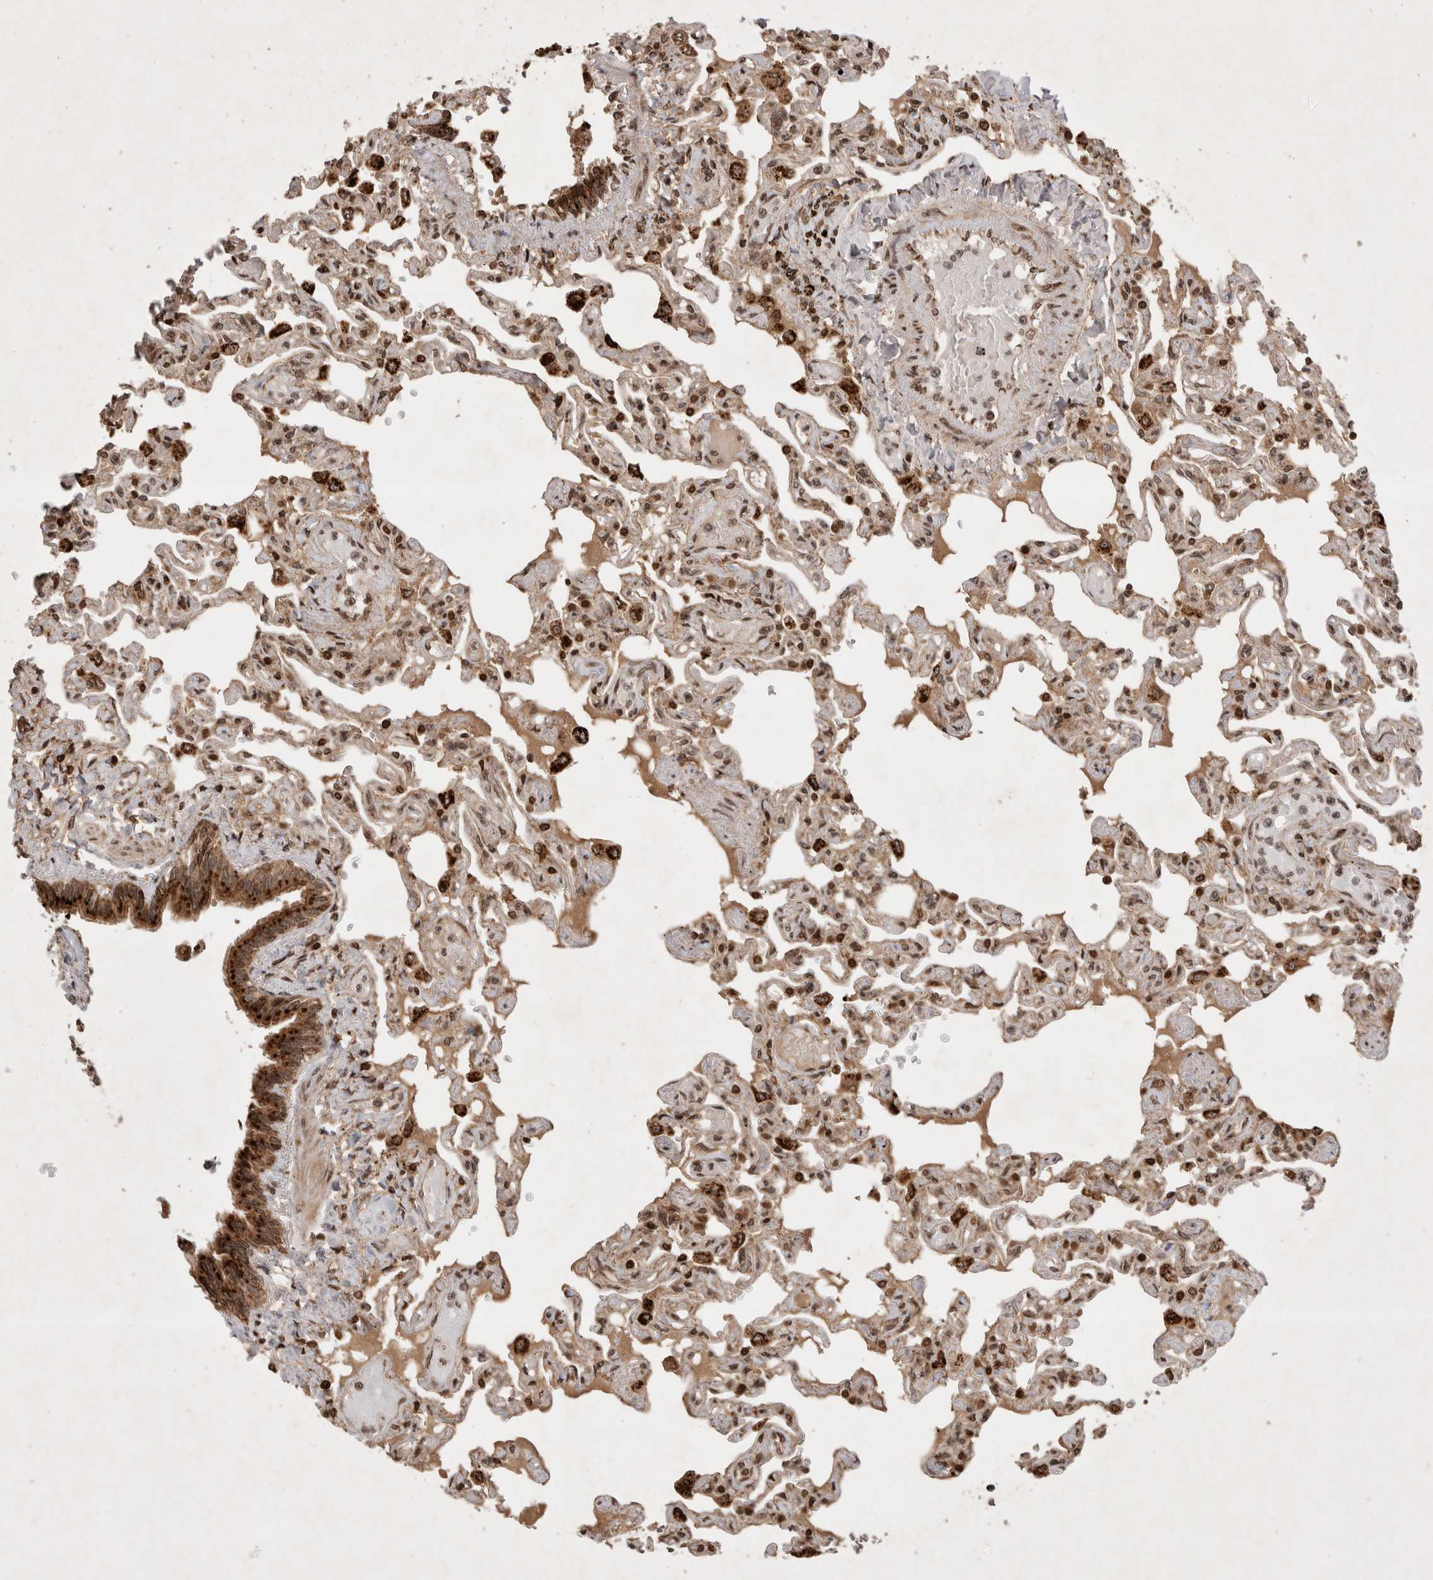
{"staining": {"intensity": "moderate", "quantity": "25%-75%", "location": "cytoplasmic/membranous,nuclear"}, "tissue": "lung", "cell_type": "Alveolar cells", "image_type": "normal", "snomed": [{"axis": "morphology", "description": "Normal tissue, NOS"}, {"axis": "topography", "description": "Lung"}], "caption": "Moderate cytoplasmic/membranous,nuclear protein staining is identified in about 25%-75% of alveolar cells in lung.", "gene": "FAM221A", "patient": {"sex": "male", "age": 21}}